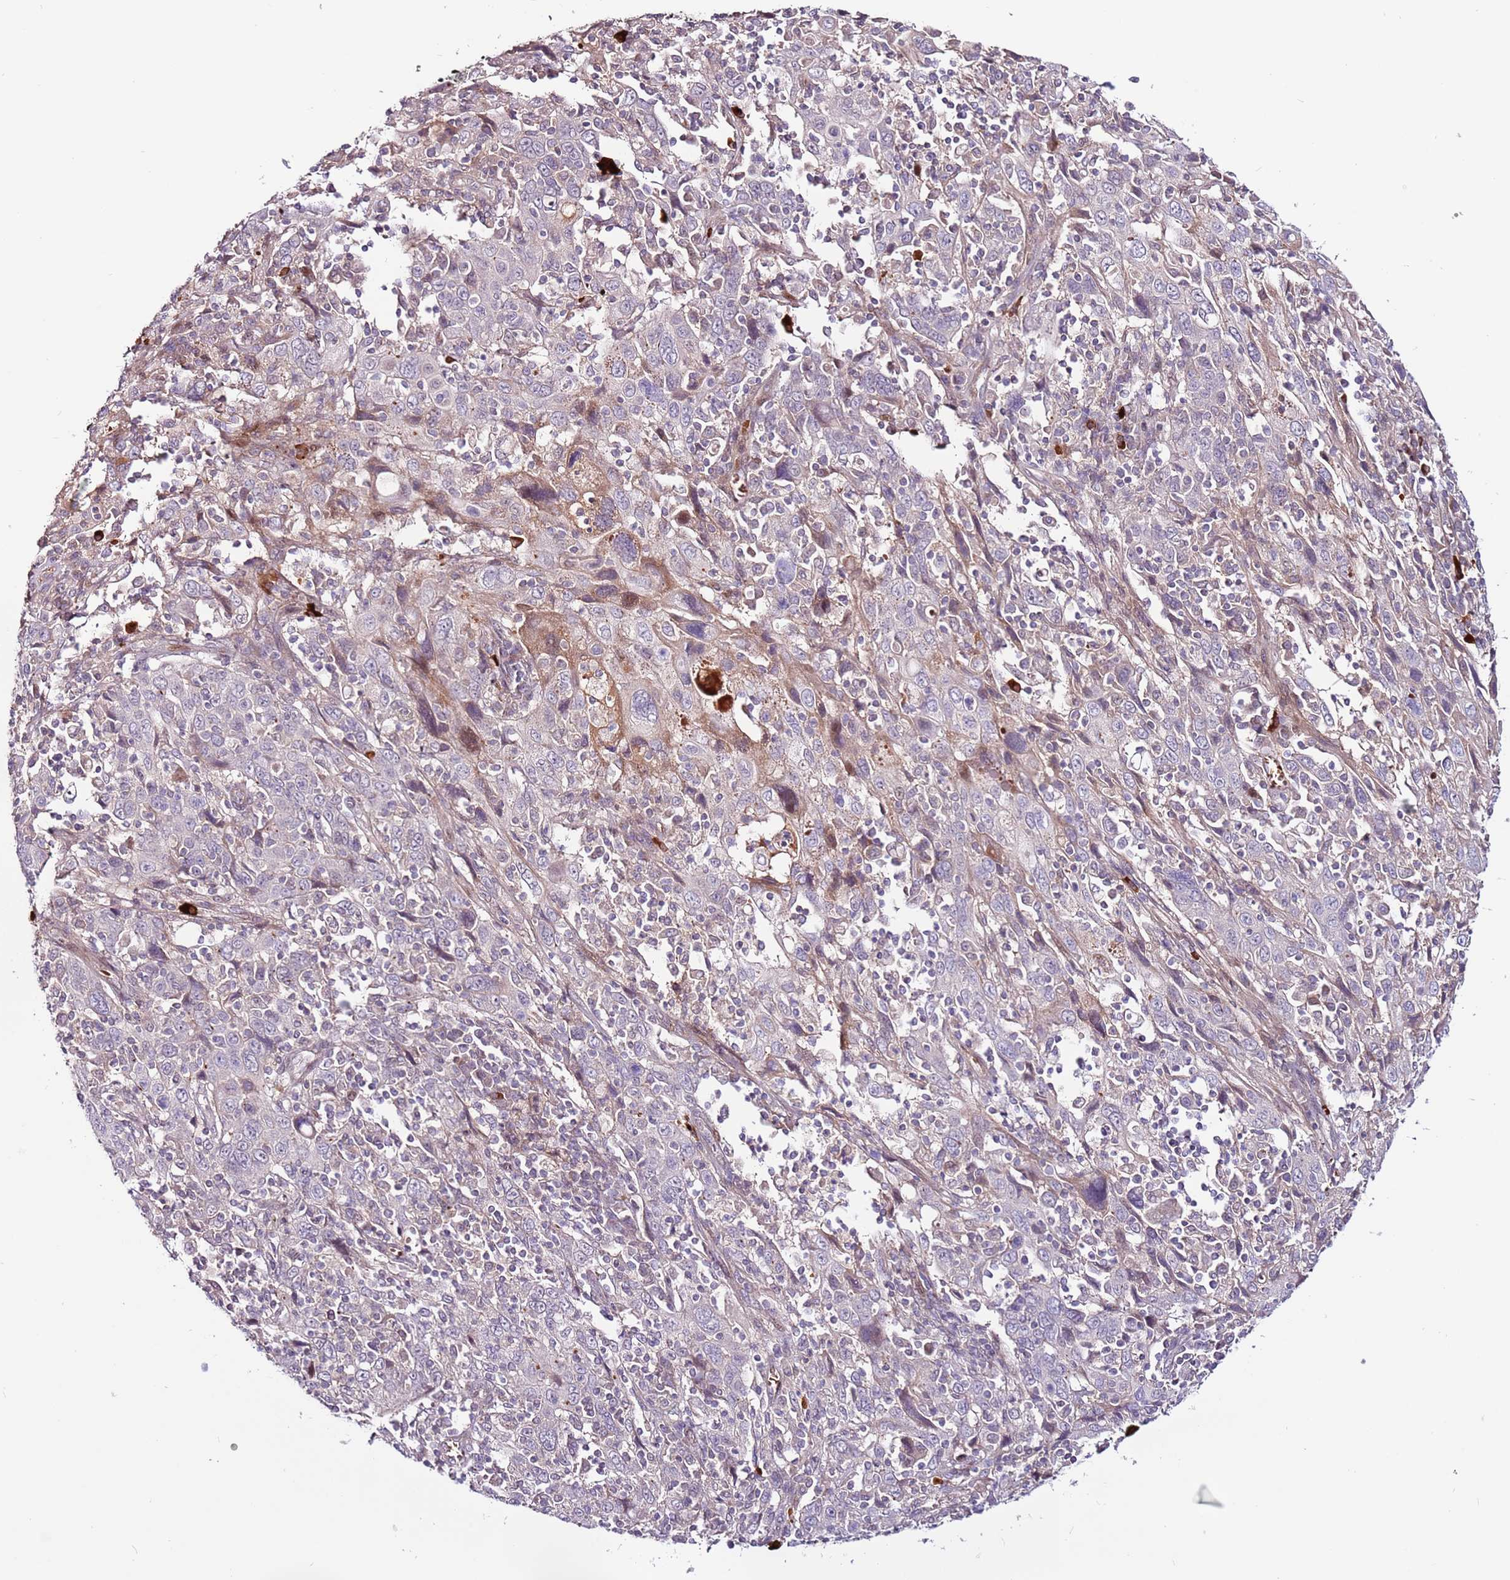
{"staining": {"intensity": "moderate", "quantity": "<25%", "location": "cytoplasmic/membranous"}, "tissue": "cervical cancer", "cell_type": "Tumor cells", "image_type": "cancer", "snomed": [{"axis": "morphology", "description": "Squamous cell carcinoma, NOS"}, {"axis": "topography", "description": "Cervix"}], "caption": "High-magnification brightfield microscopy of cervical squamous cell carcinoma stained with DAB (brown) and counterstained with hematoxylin (blue). tumor cells exhibit moderate cytoplasmic/membranous expression is present in approximately<25% of cells.", "gene": "MTG2", "patient": {"sex": "female", "age": 46}}